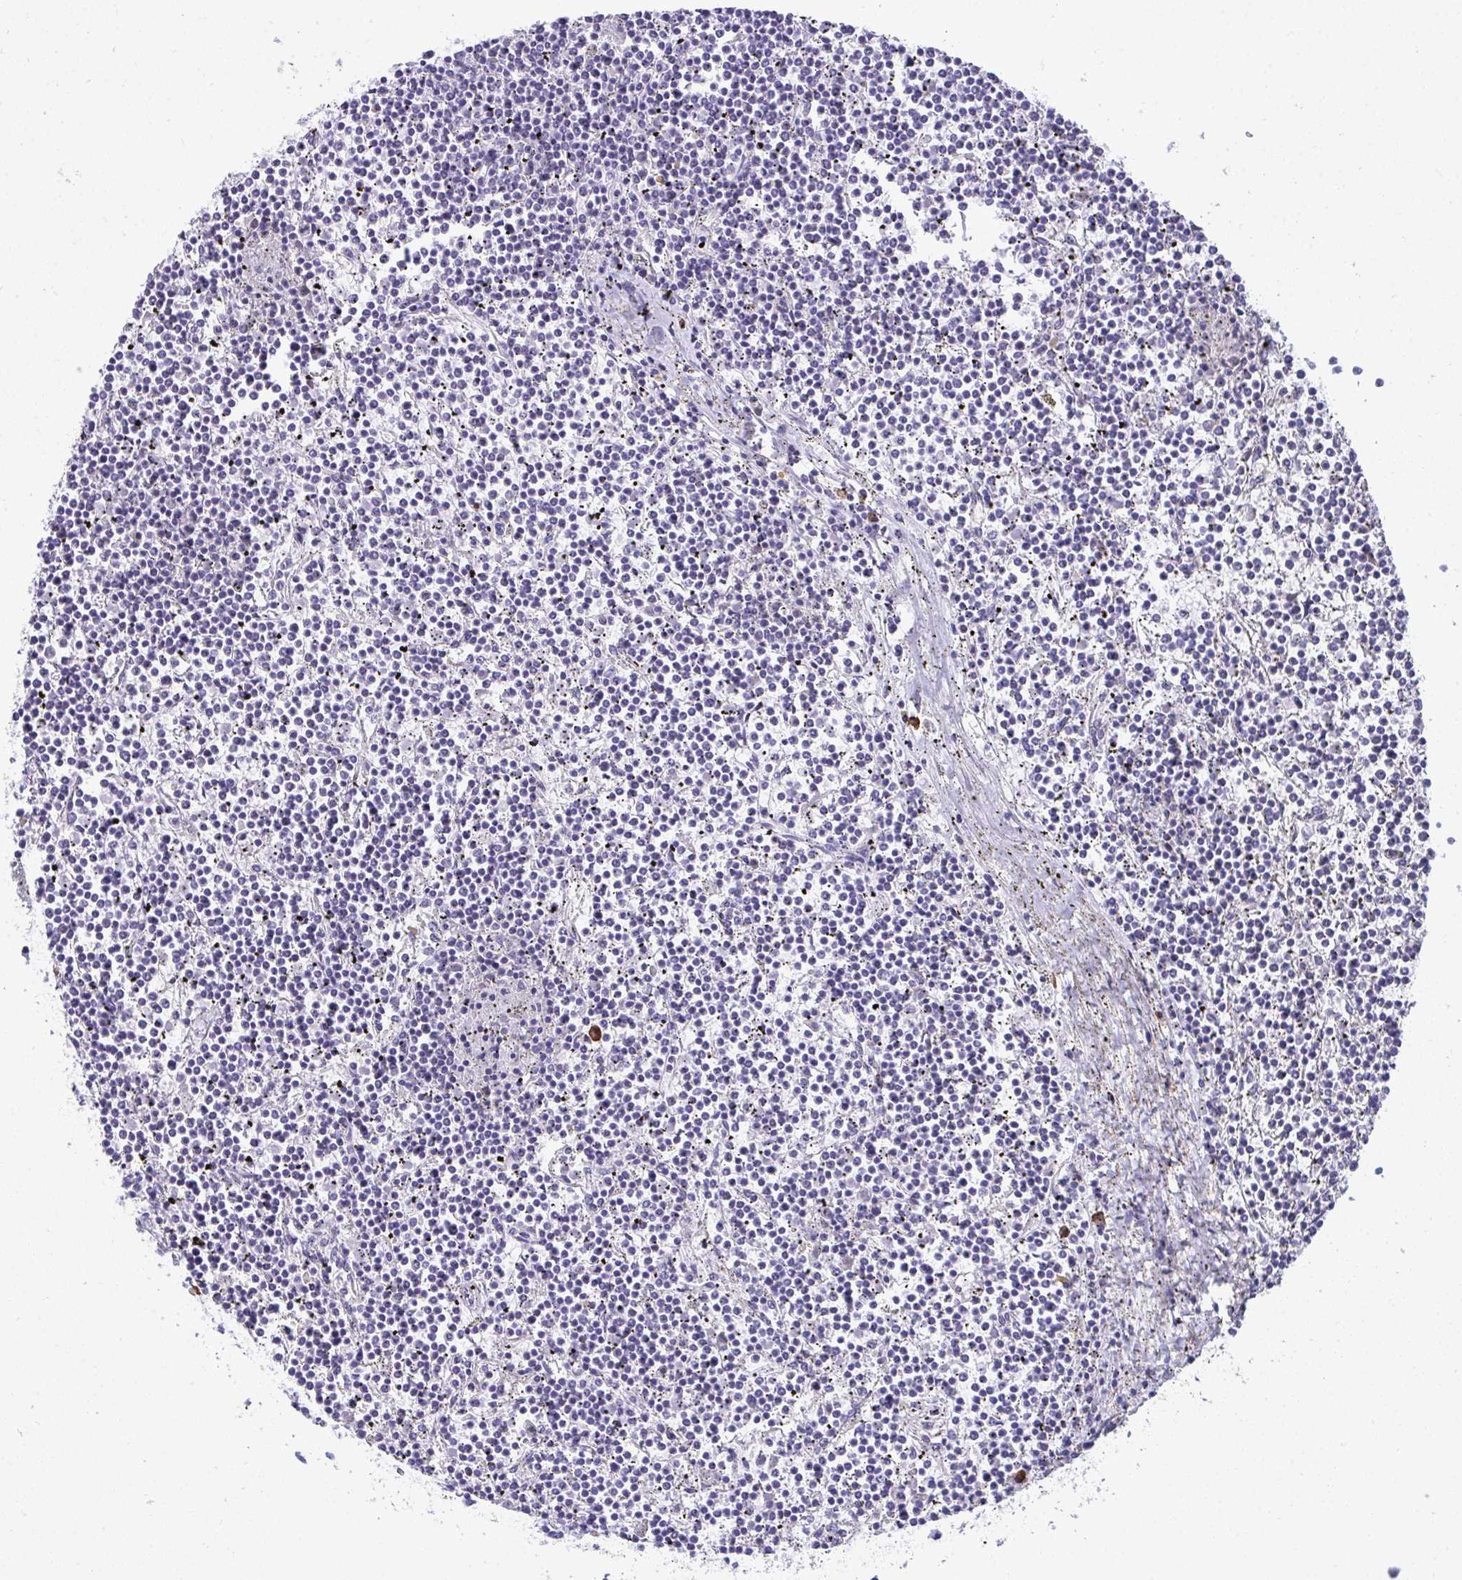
{"staining": {"intensity": "negative", "quantity": "none", "location": "none"}, "tissue": "lymphoma", "cell_type": "Tumor cells", "image_type": "cancer", "snomed": [{"axis": "morphology", "description": "Malignant lymphoma, non-Hodgkin's type, Low grade"}, {"axis": "topography", "description": "Spleen"}], "caption": "Immunohistochemistry (IHC) of low-grade malignant lymphoma, non-Hodgkin's type exhibits no positivity in tumor cells. The staining was performed using DAB to visualize the protein expression in brown, while the nuclei were stained in blue with hematoxylin (Magnification: 20x).", "gene": "PUS7L", "patient": {"sex": "female", "age": 19}}